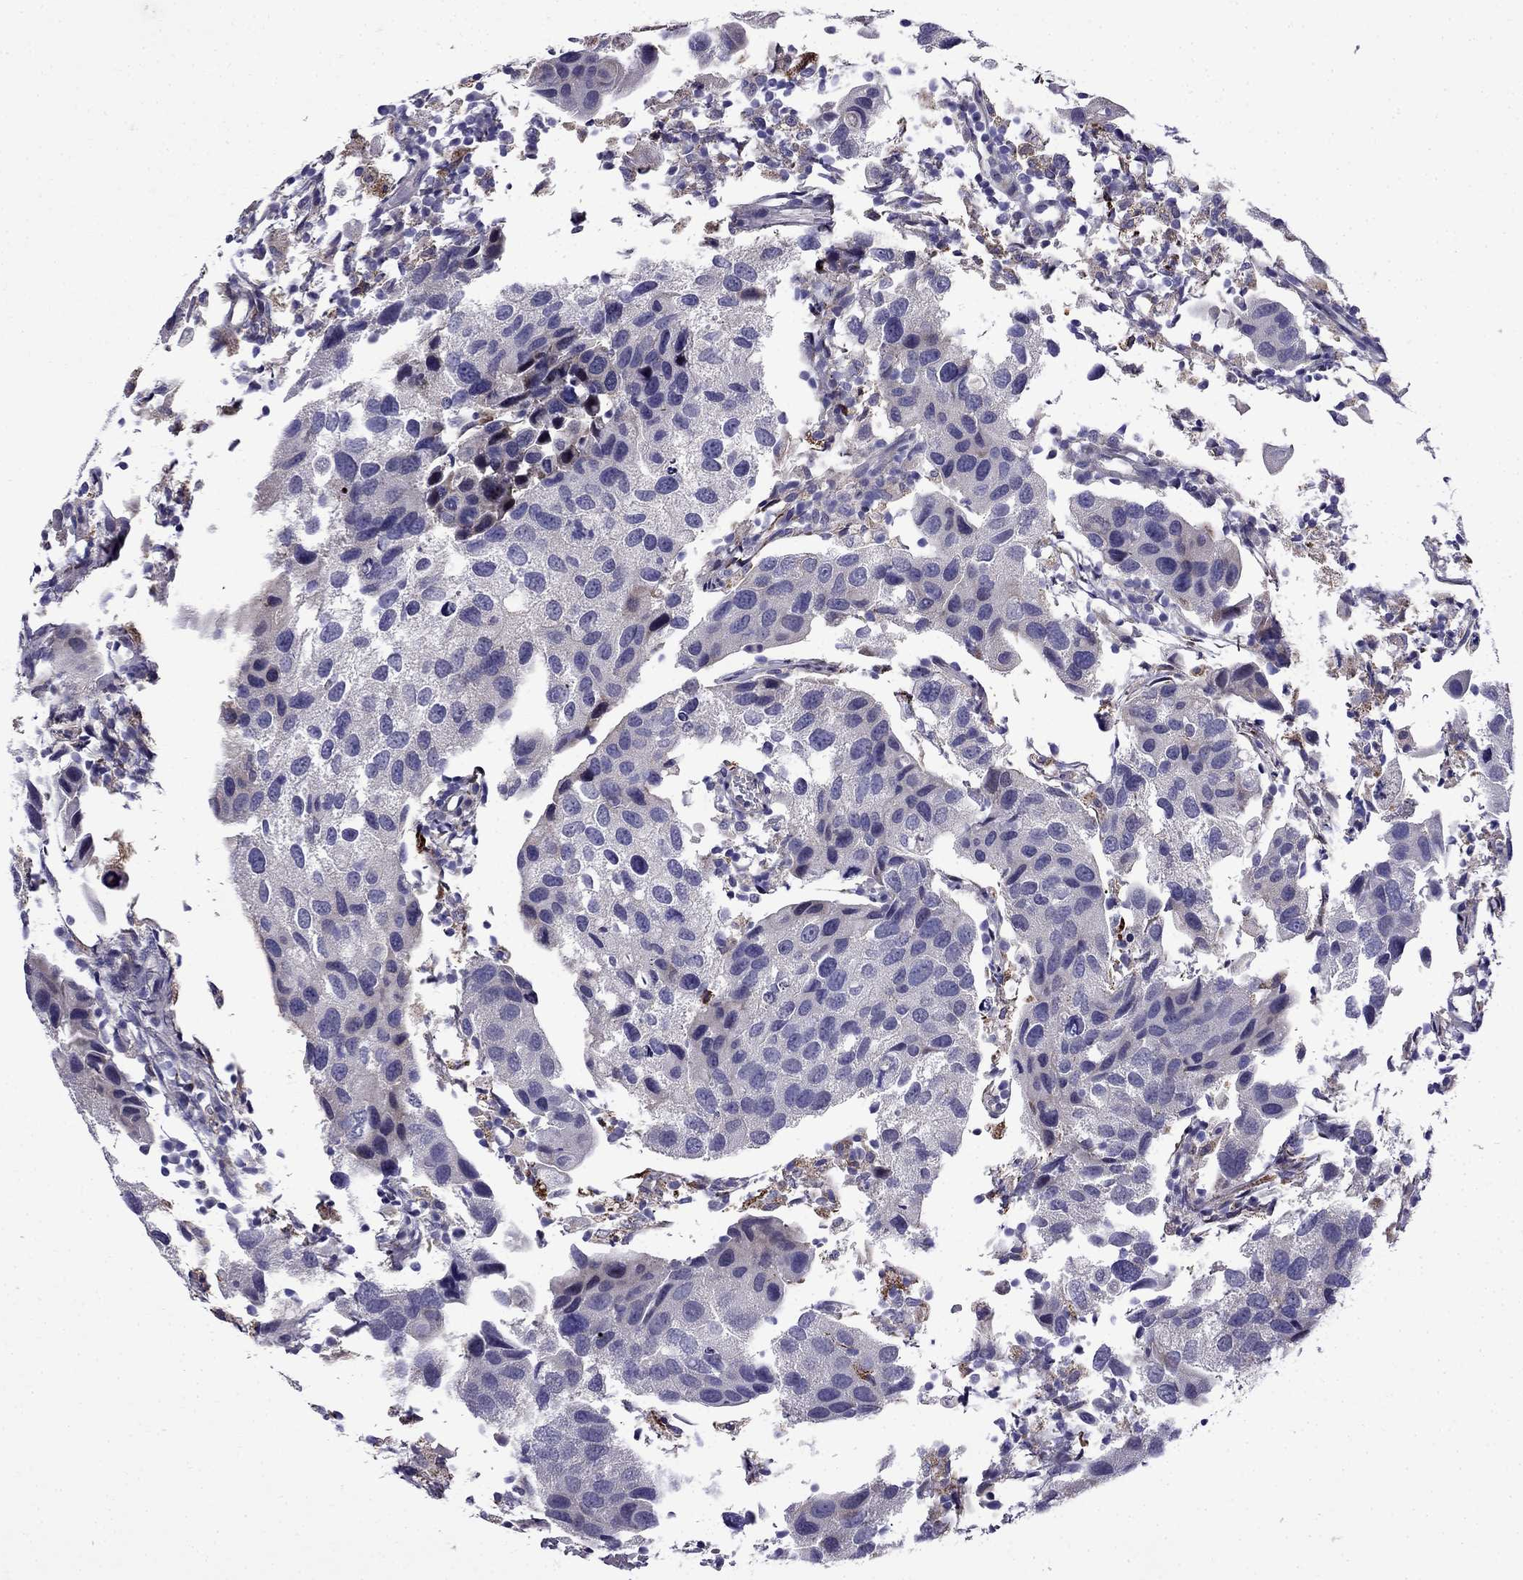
{"staining": {"intensity": "negative", "quantity": "none", "location": "none"}, "tissue": "urothelial cancer", "cell_type": "Tumor cells", "image_type": "cancer", "snomed": [{"axis": "morphology", "description": "Urothelial carcinoma, High grade"}, {"axis": "topography", "description": "Urinary bladder"}], "caption": "An image of urothelial cancer stained for a protein displays no brown staining in tumor cells. (Stains: DAB (3,3'-diaminobenzidine) immunohistochemistry with hematoxylin counter stain, Microscopy: brightfield microscopy at high magnification).", "gene": "PI16", "patient": {"sex": "male", "age": 79}}